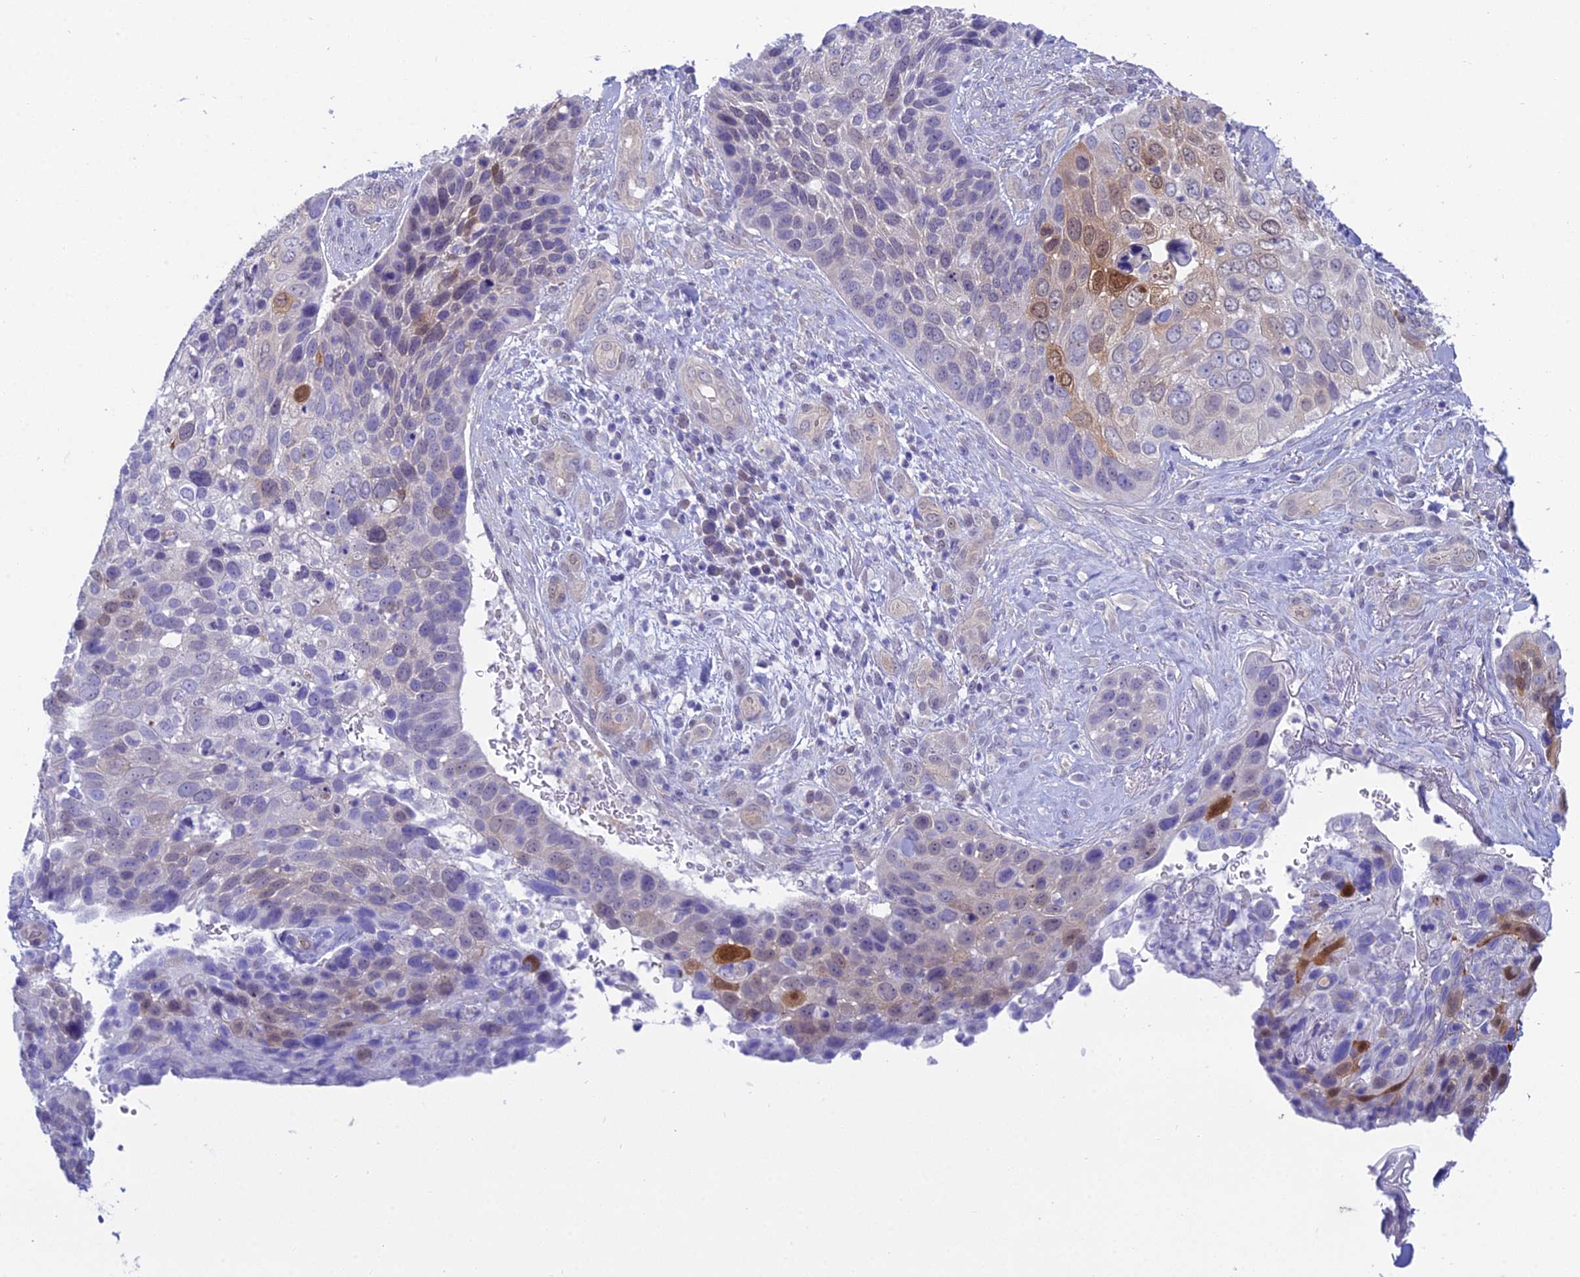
{"staining": {"intensity": "strong", "quantity": "<25%", "location": "cytoplasmic/membranous"}, "tissue": "skin cancer", "cell_type": "Tumor cells", "image_type": "cancer", "snomed": [{"axis": "morphology", "description": "Basal cell carcinoma"}, {"axis": "topography", "description": "Skin"}], "caption": "A medium amount of strong cytoplasmic/membranous positivity is appreciated in approximately <25% of tumor cells in basal cell carcinoma (skin) tissue. Nuclei are stained in blue.", "gene": "GNPNAT1", "patient": {"sex": "female", "age": 74}}